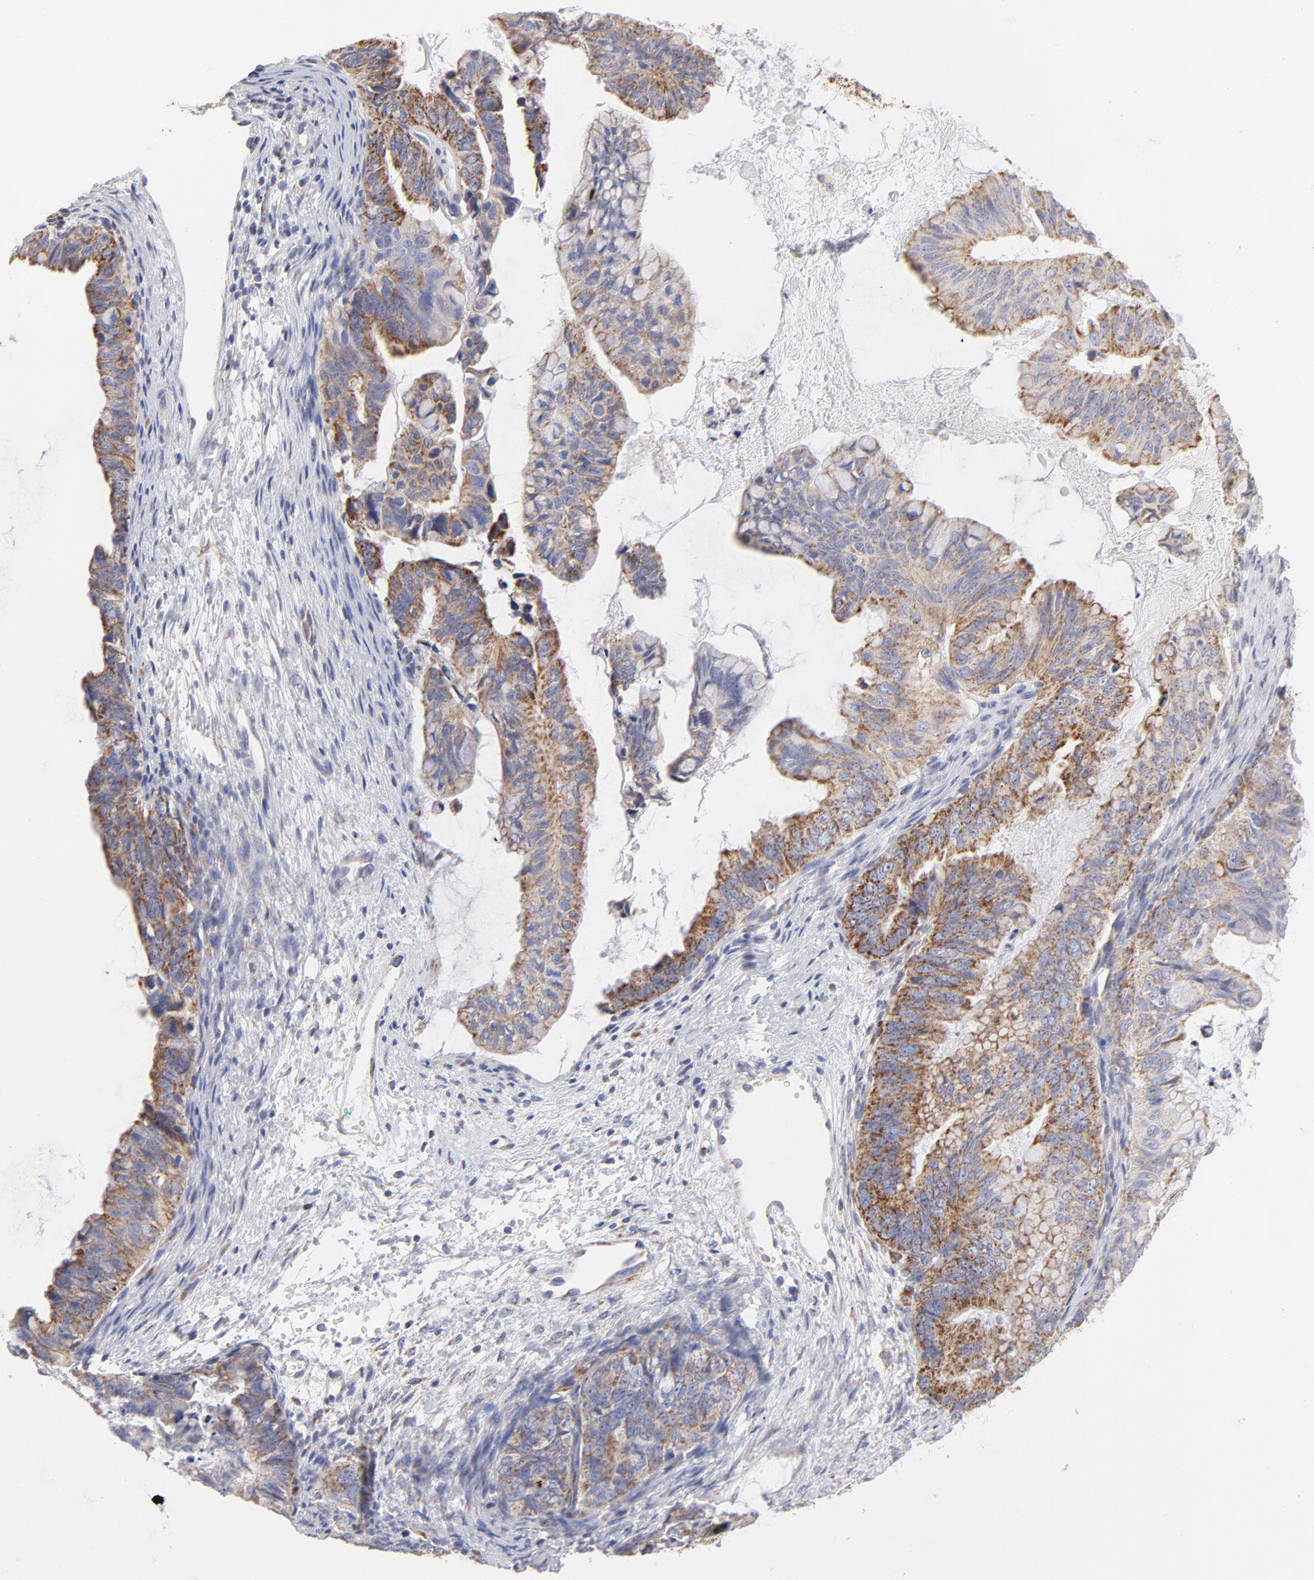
{"staining": {"intensity": "moderate", "quantity": ">75%", "location": "cytoplasmic/membranous"}, "tissue": "ovarian cancer", "cell_type": "Tumor cells", "image_type": "cancer", "snomed": [{"axis": "morphology", "description": "Cystadenocarcinoma, mucinous, NOS"}, {"axis": "topography", "description": "Ovary"}], "caption": "Immunohistochemical staining of human ovarian cancer displays medium levels of moderate cytoplasmic/membranous protein staining in approximately >75% of tumor cells. (DAB IHC with brightfield microscopy, high magnification).", "gene": "TIMM8A", "patient": {"sex": "female", "age": 36}}